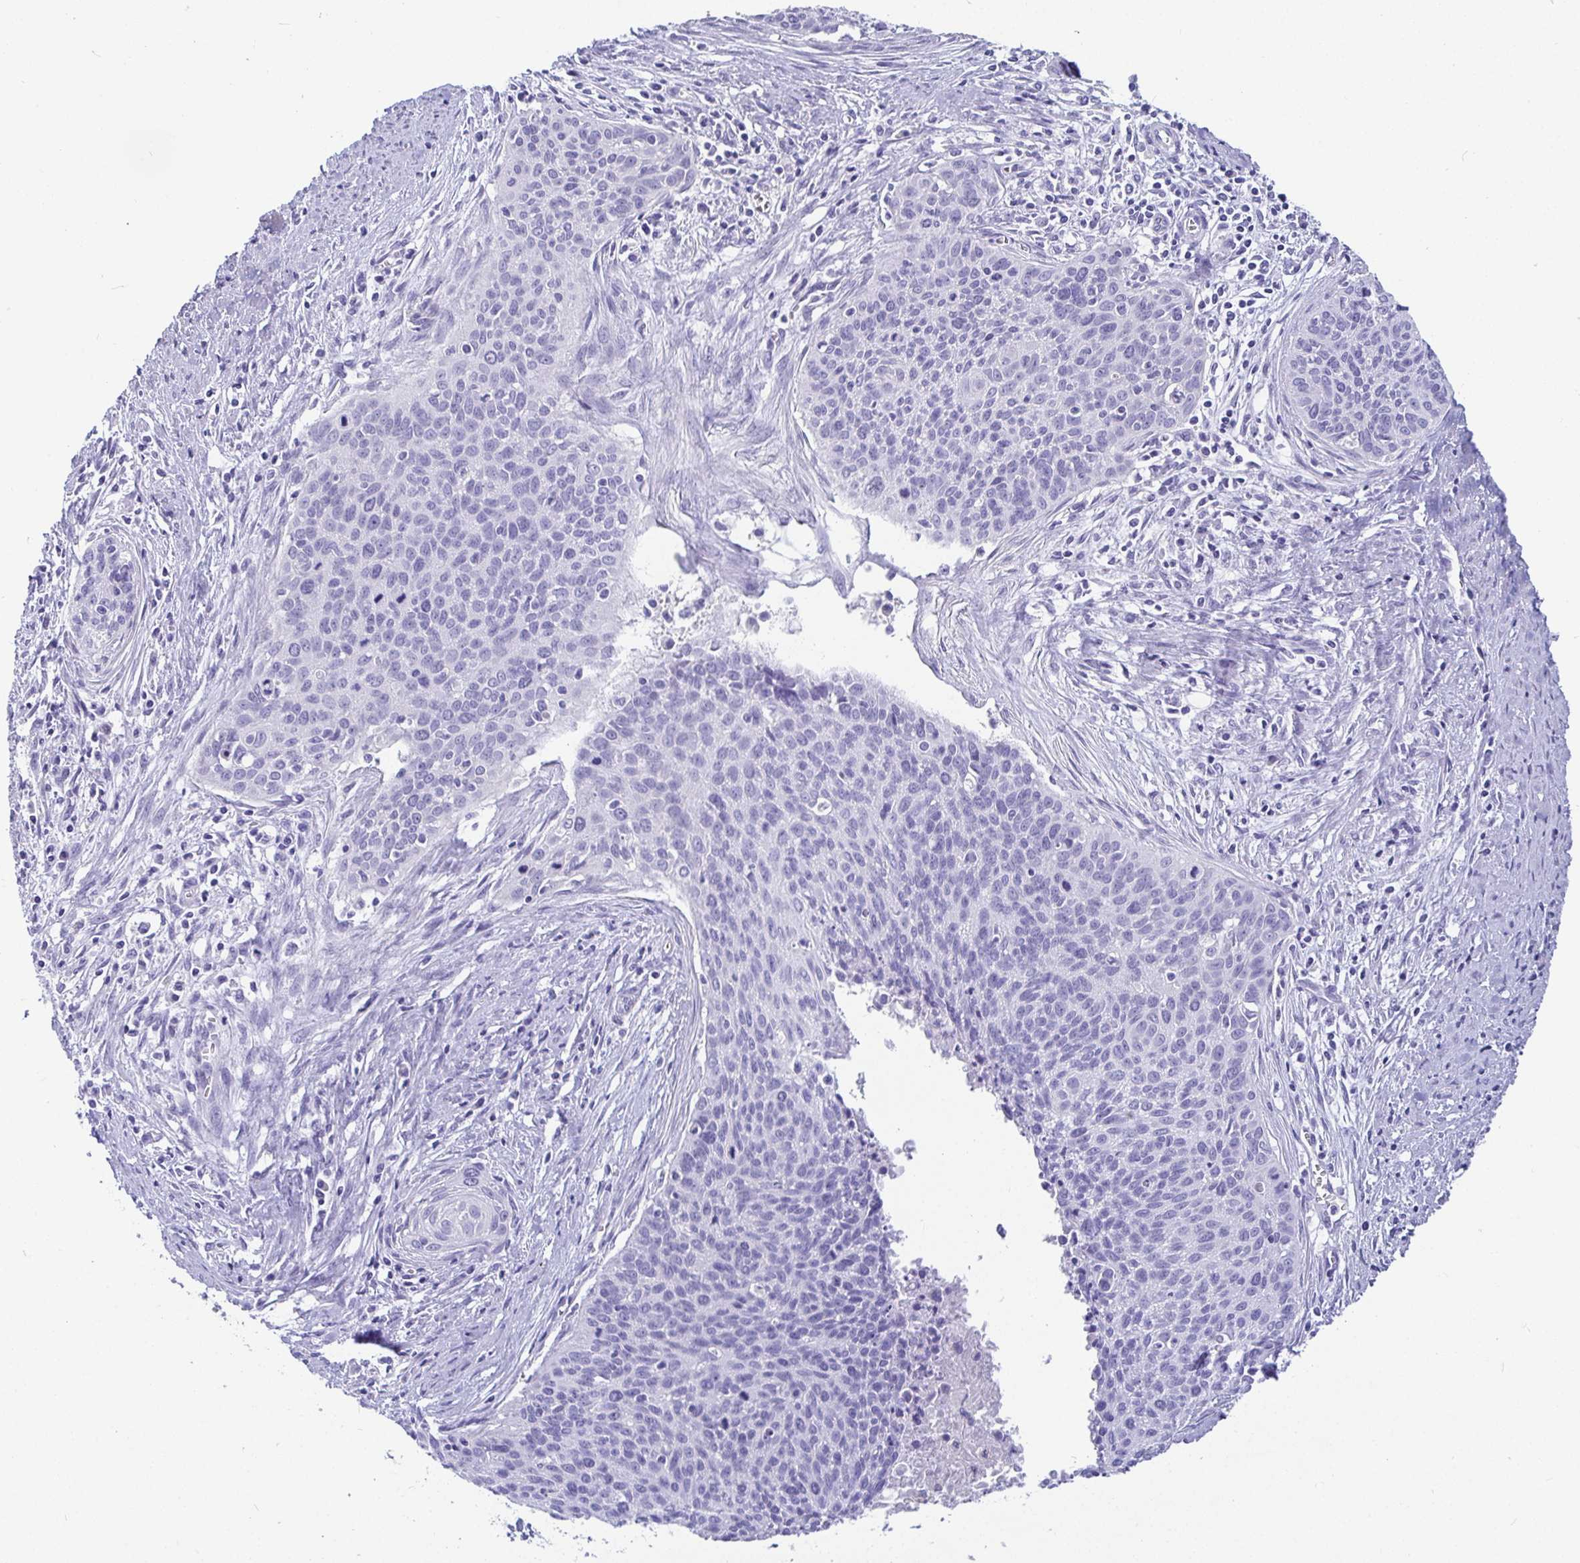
{"staining": {"intensity": "negative", "quantity": "none", "location": "none"}, "tissue": "cervical cancer", "cell_type": "Tumor cells", "image_type": "cancer", "snomed": [{"axis": "morphology", "description": "Squamous cell carcinoma, NOS"}, {"axis": "topography", "description": "Cervix"}], "caption": "This is an immunohistochemistry image of human cervical cancer. There is no positivity in tumor cells.", "gene": "TMEM241", "patient": {"sex": "female", "age": 55}}